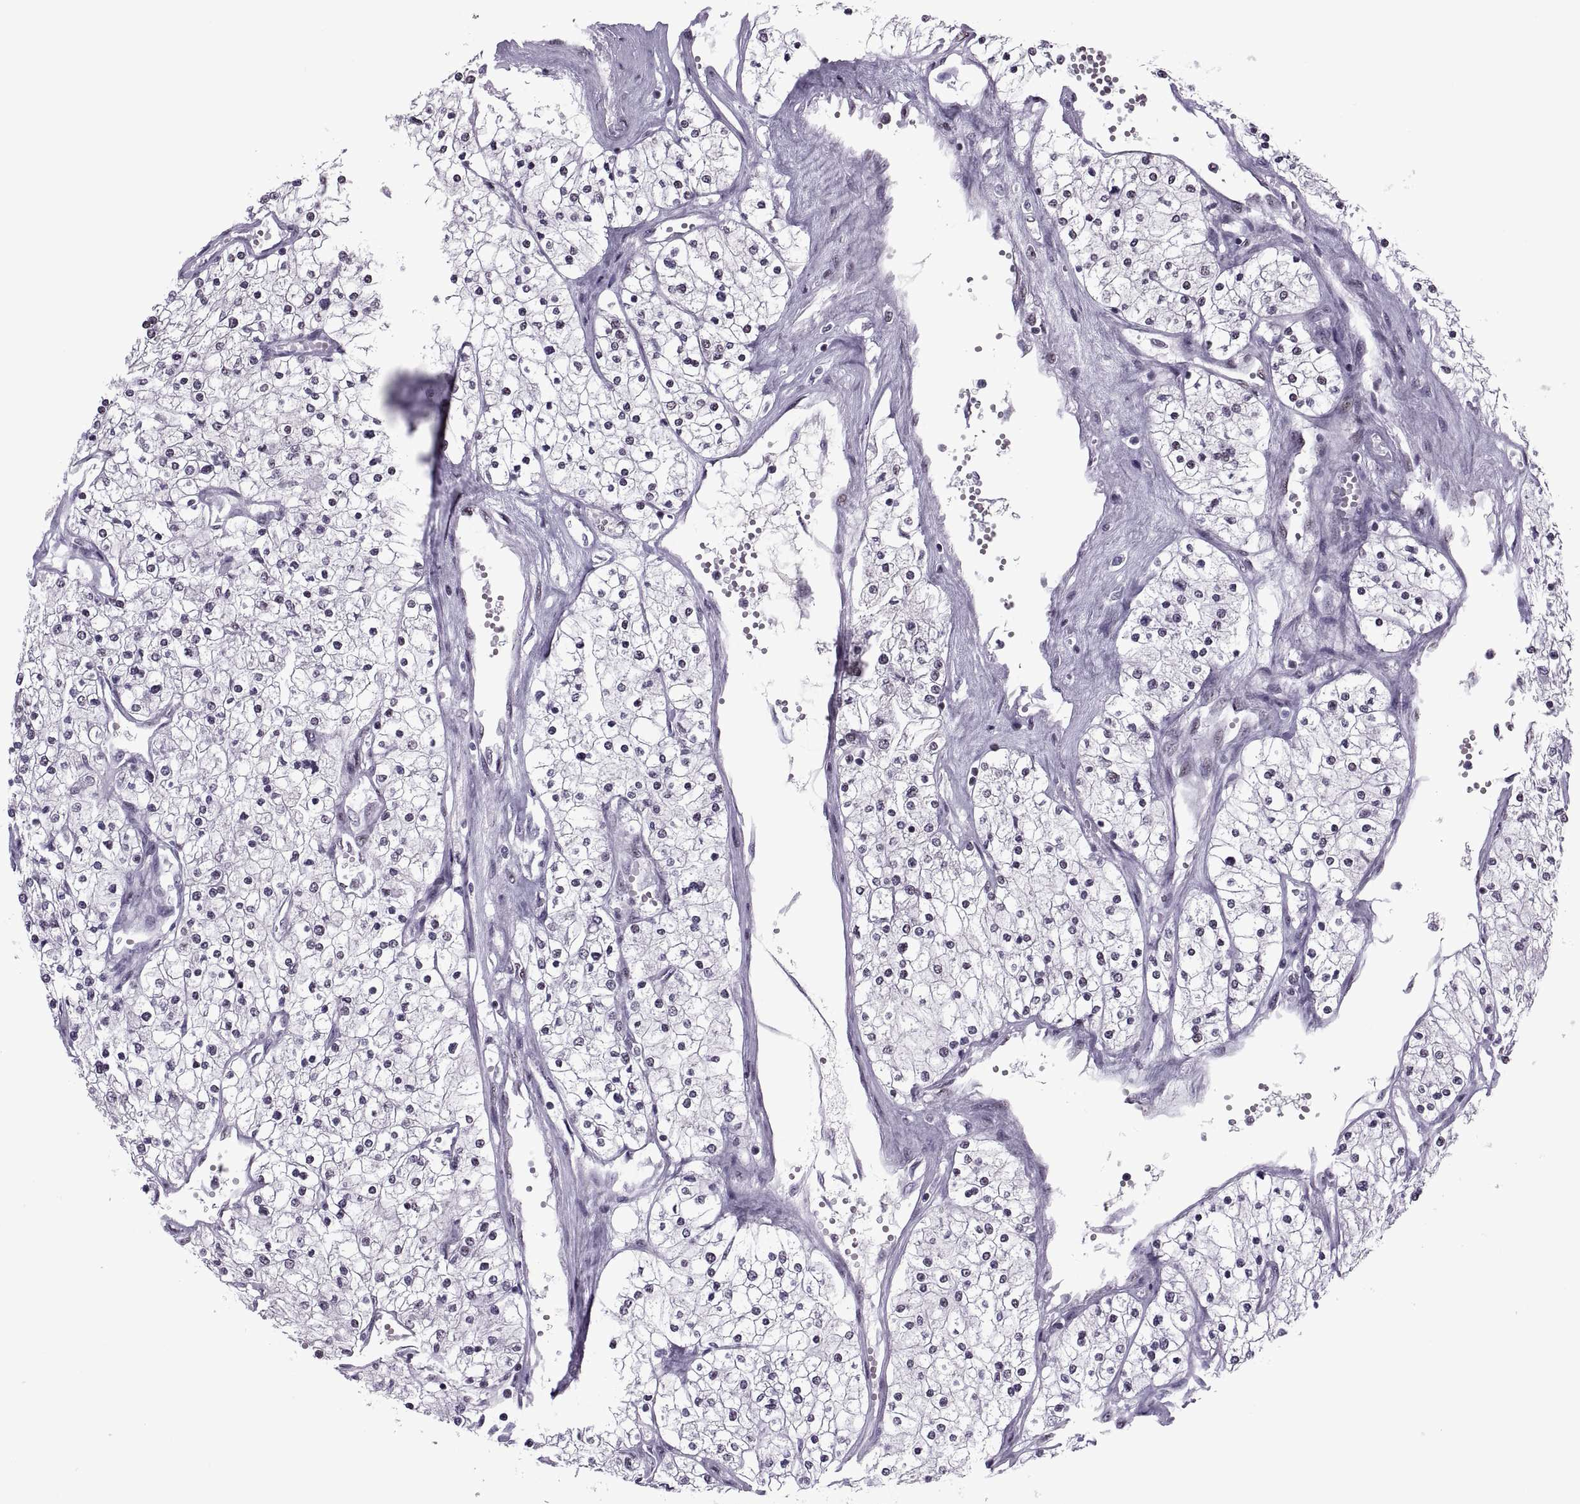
{"staining": {"intensity": "negative", "quantity": "none", "location": "none"}, "tissue": "renal cancer", "cell_type": "Tumor cells", "image_type": "cancer", "snomed": [{"axis": "morphology", "description": "Adenocarcinoma, NOS"}, {"axis": "topography", "description": "Kidney"}], "caption": "Adenocarcinoma (renal) was stained to show a protein in brown. There is no significant staining in tumor cells.", "gene": "MAGEA4", "patient": {"sex": "male", "age": 80}}